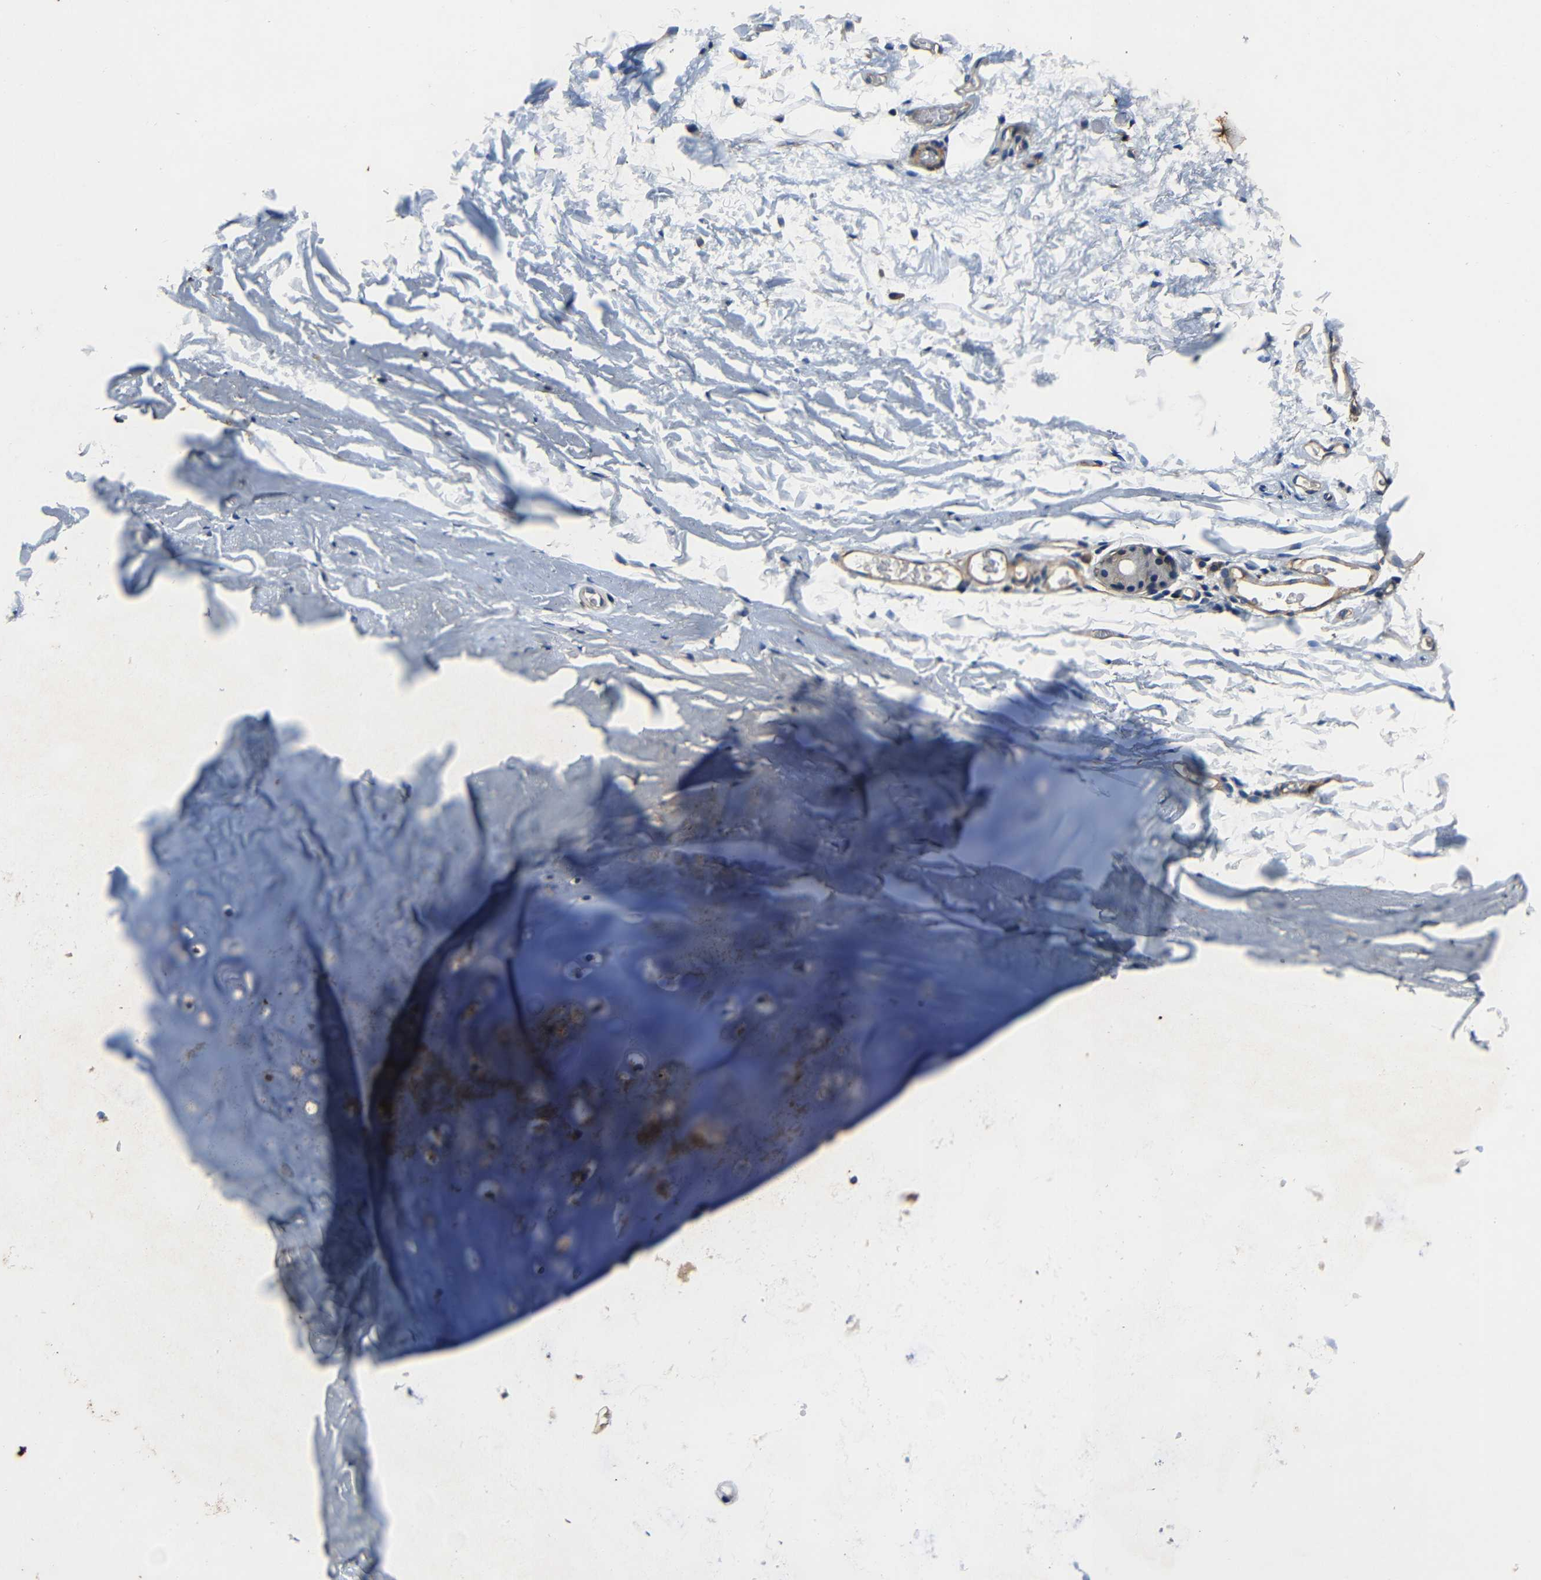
{"staining": {"intensity": "weak", "quantity": ">75%", "location": "cytoplasmic/membranous"}, "tissue": "adipose tissue", "cell_type": "Adipocytes", "image_type": "normal", "snomed": [{"axis": "morphology", "description": "Normal tissue, NOS"}, {"axis": "topography", "description": "Bronchus"}], "caption": "IHC of unremarkable human adipose tissue displays low levels of weak cytoplasmic/membranous positivity in approximately >75% of adipocytes.", "gene": "CNR2", "patient": {"sex": "female", "age": 73}}